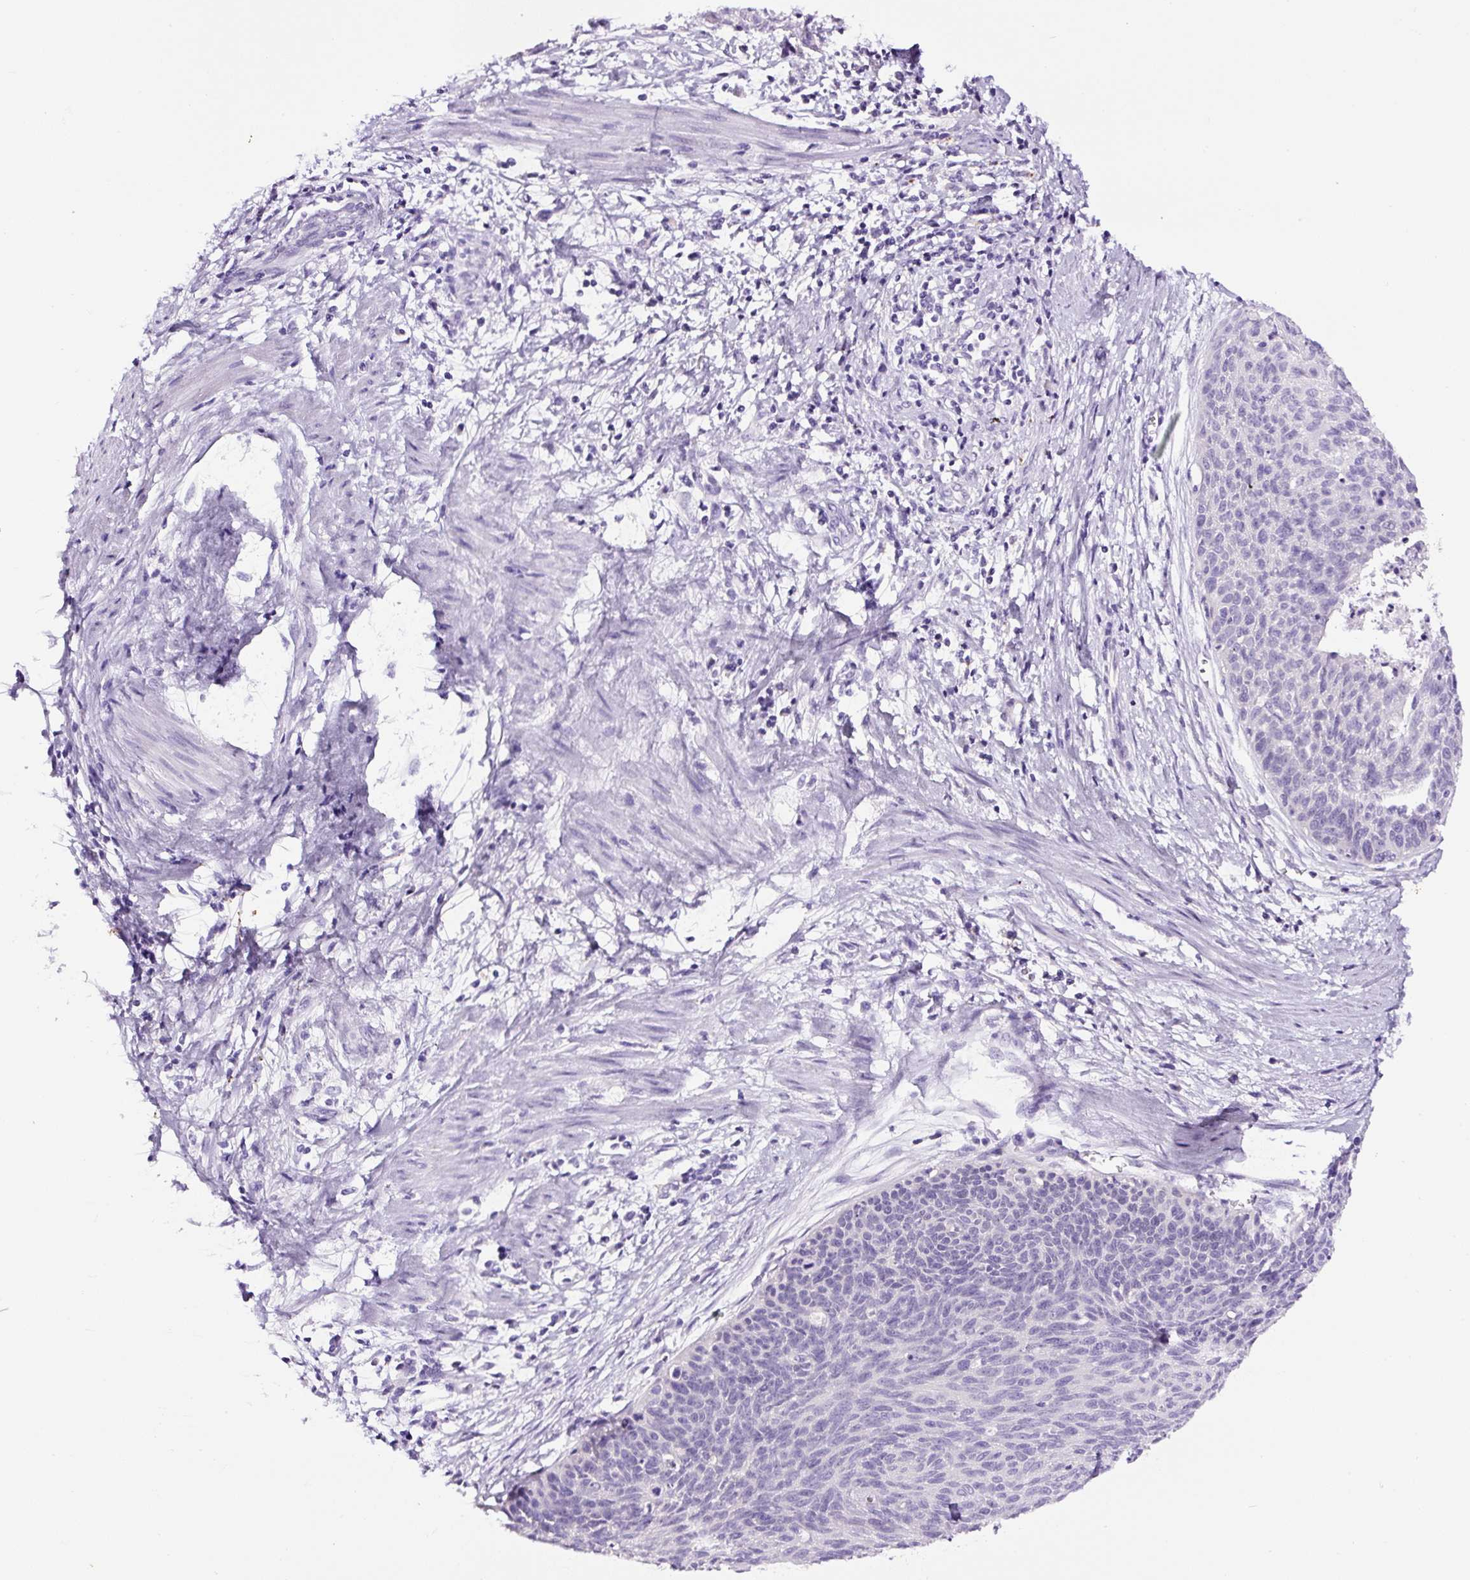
{"staining": {"intensity": "negative", "quantity": "none", "location": "none"}, "tissue": "cervical cancer", "cell_type": "Tumor cells", "image_type": "cancer", "snomed": [{"axis": "morphology", "description": "Squamous cell carcinoma, NOS"}, {"axis": "topography", "description": "Cervix"}], "caption": "Image shows no significant protein expression in tumor cells of cervical cancer. The staining is performed using DAB brown chromogen with nuclei counter-stained in using hematoxylin.", "gene": "SP8", "patient": {"sex": "female", "age": 55}}